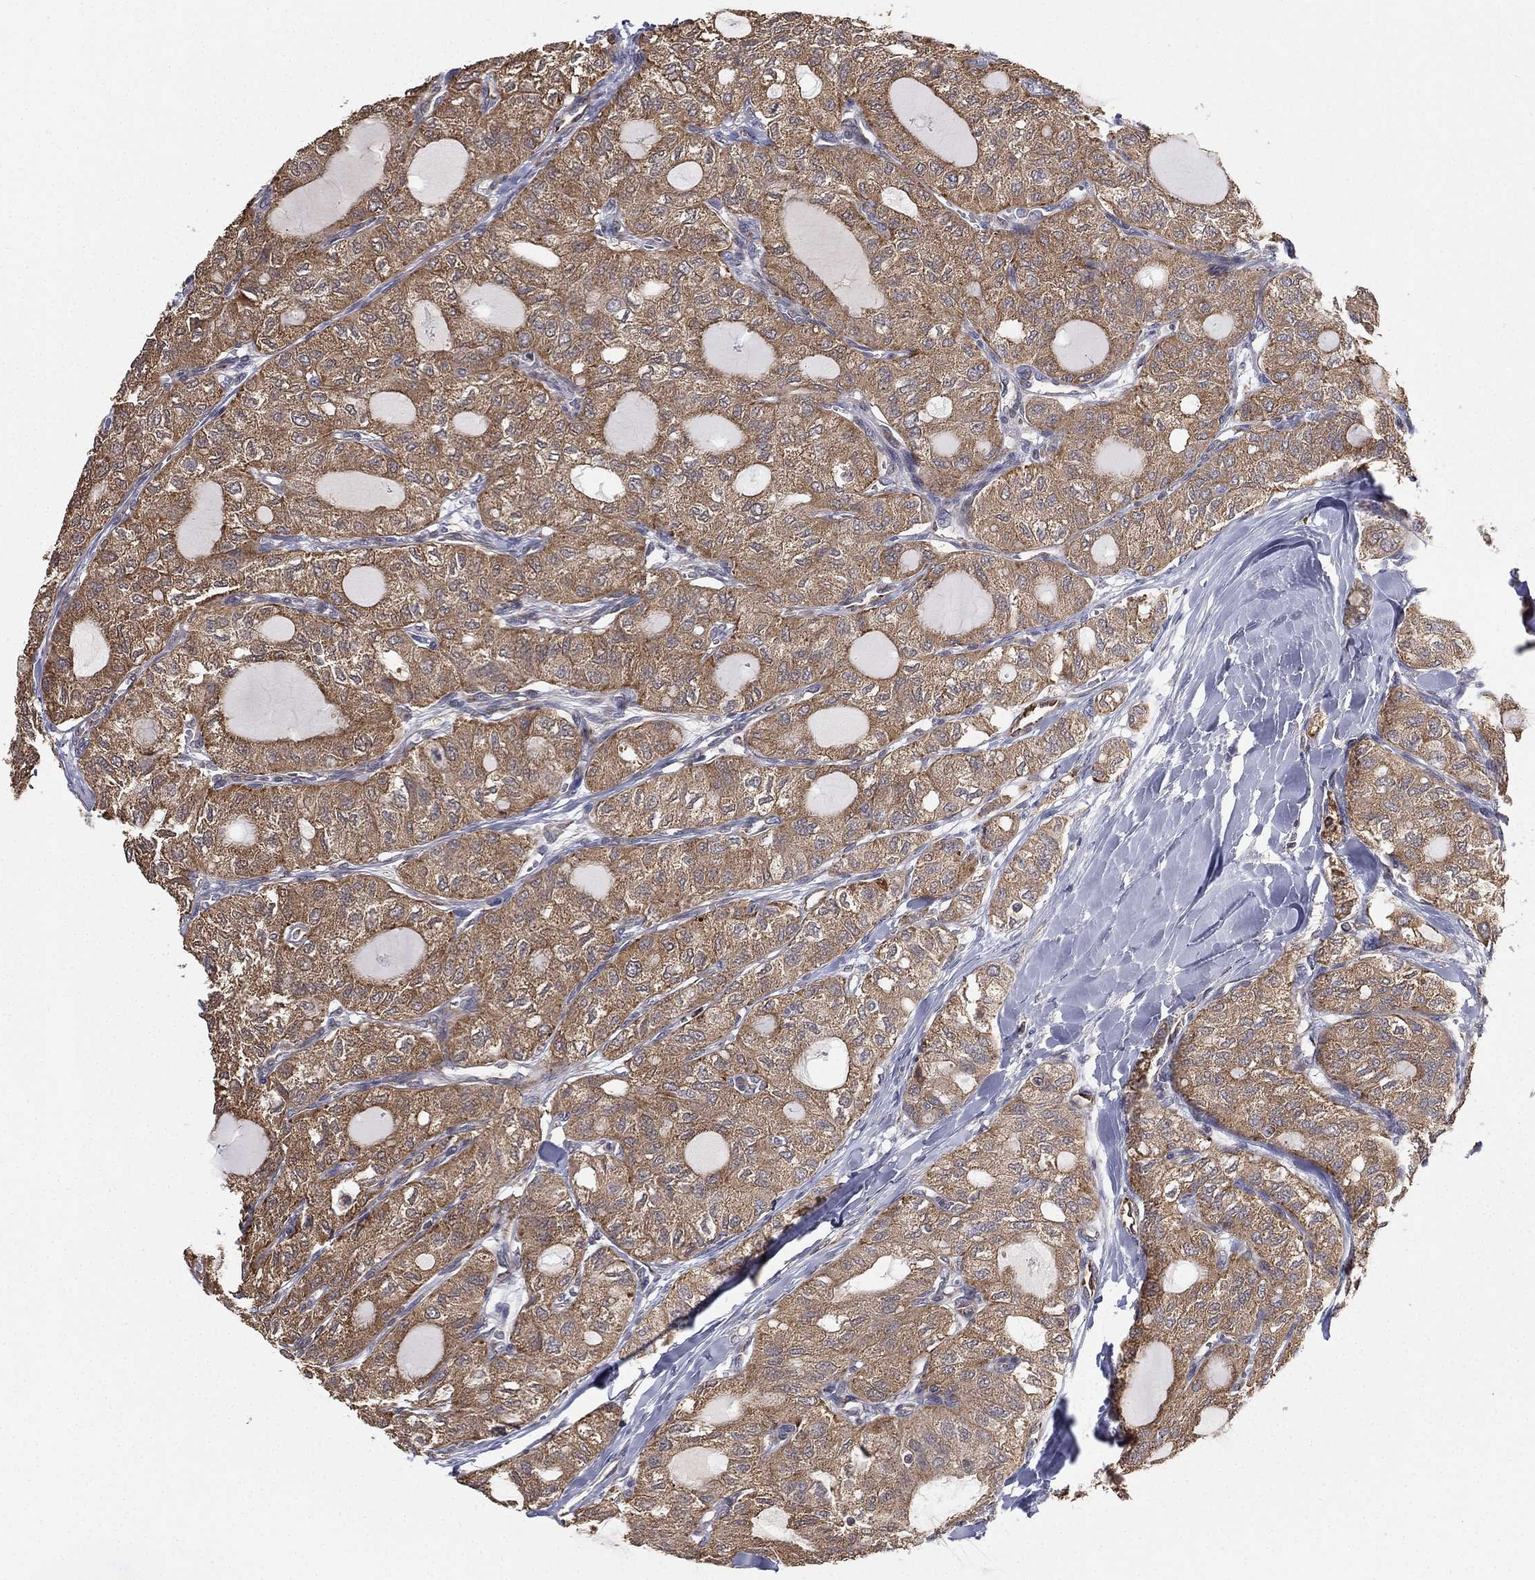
{"staining": {"intensity": "moderate", "quantity": ">75%", "location": "cytoplasmic/membranous"}, "tissue": "thyroid cancer", "cell_type": "Tumor cells", "image_type": "cancer", "snomed": [{"axis": "morphology", "description": "Follicular adenoma carcinoma, NOS"}, {"axis": "topography", "description": "Thyroid gland"}], "caption": "Follicular adenoma carcinoma (thyroid) stained with immunohistochemistry exhibits moderate cytoplasmic/membranous expression in about >75% of tumor cells.", "gene": "CYB5B", "patient": {"sex": "male", "age": 75}}